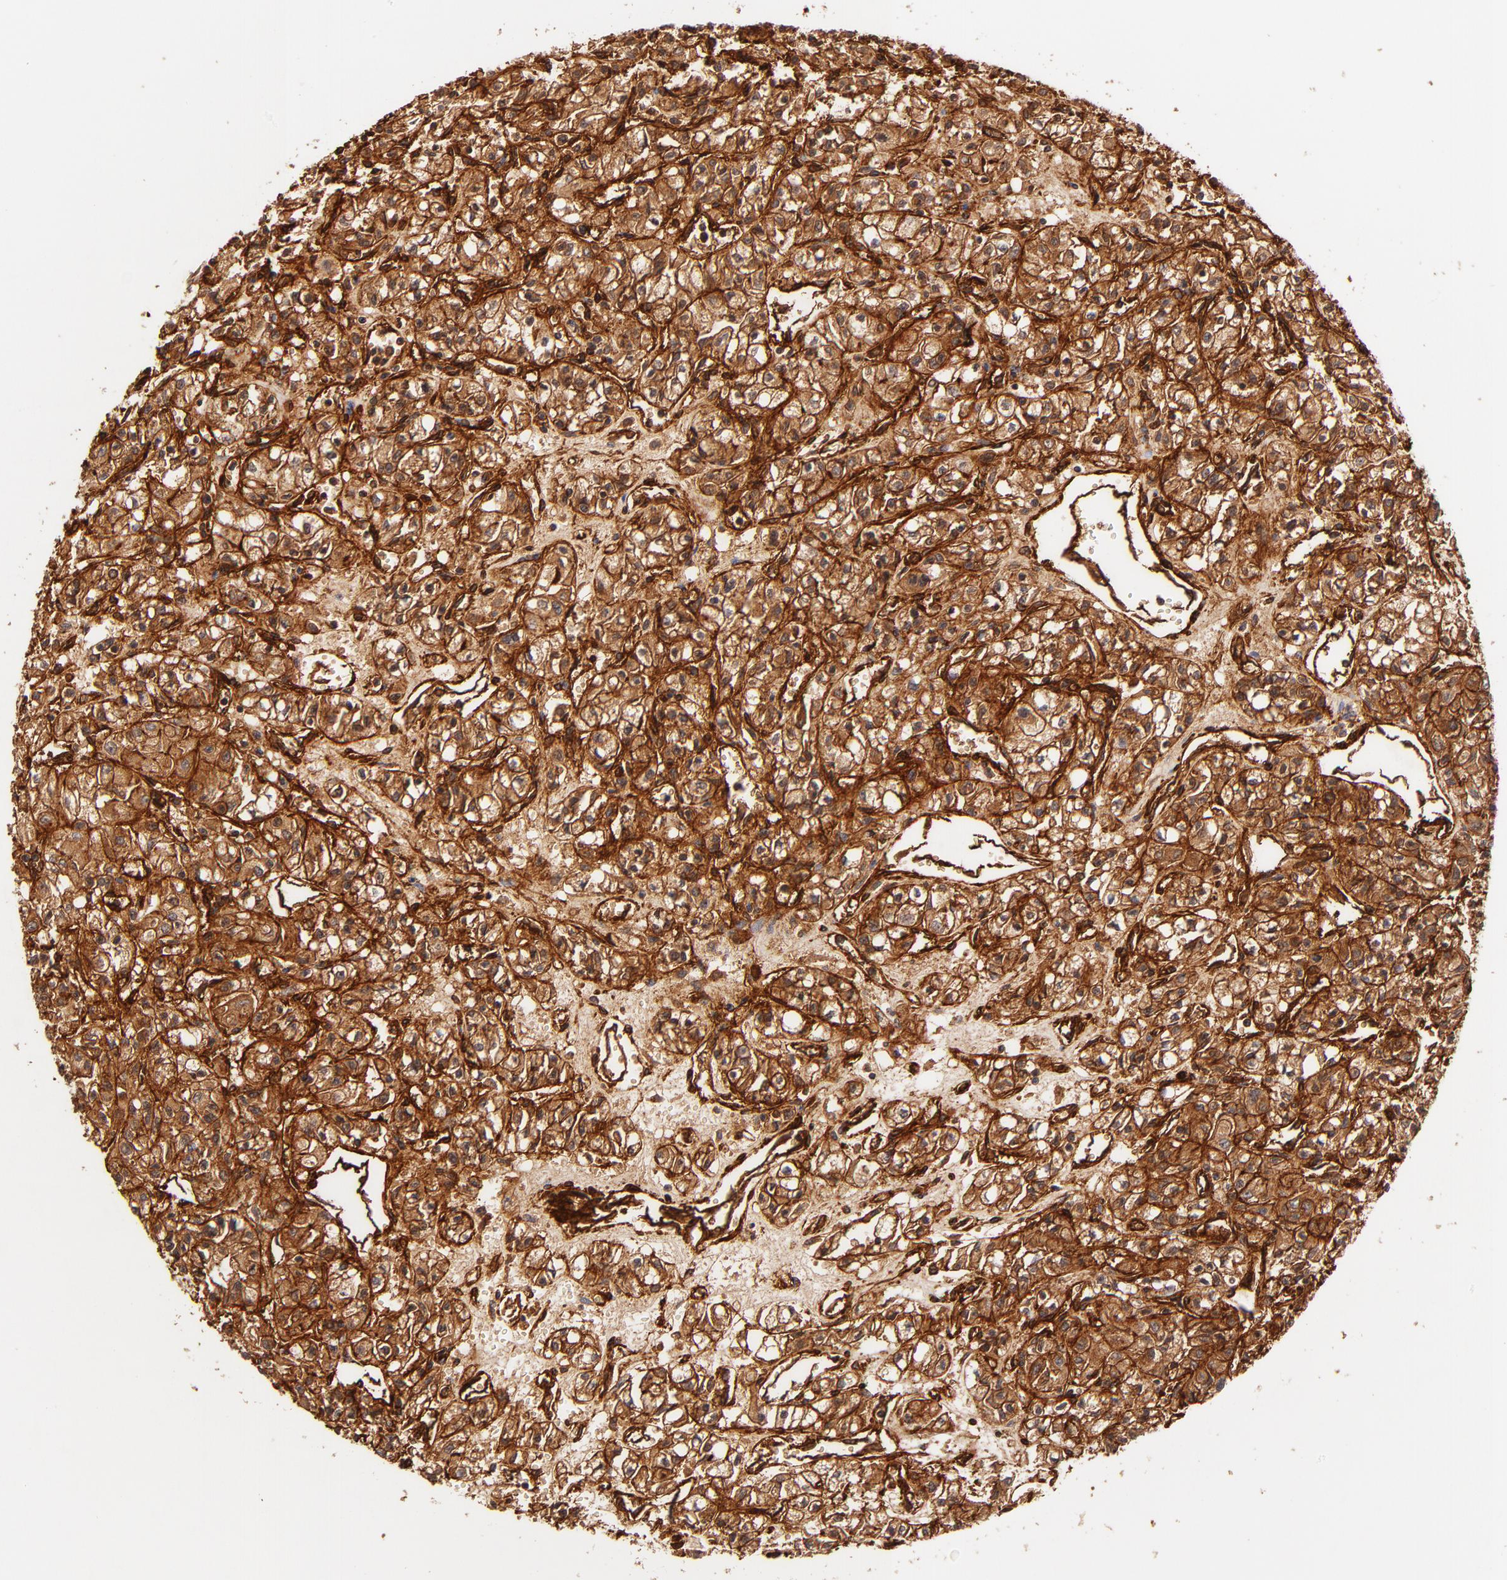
{"staining": {"intensity": "strong", "quantity": ">75%", "location": "cytoplasmic/membranous"}, "tissue": "renal cancer", "cell_type": "Tumor cells", "image_type": "cancer", "snomed": [{"axis": "morphology", "description": "Adenocarcinoma, NOS"}, {"axis": "topography", "description": "Kidney"}], "caption": "Tumor cells reveal high levels of strong cytoplasmic/membranous positivity in about >75% of cells in human renal cancer.", "gene": "ITGB1", "patient": {"sex": "male", "age": 78}}